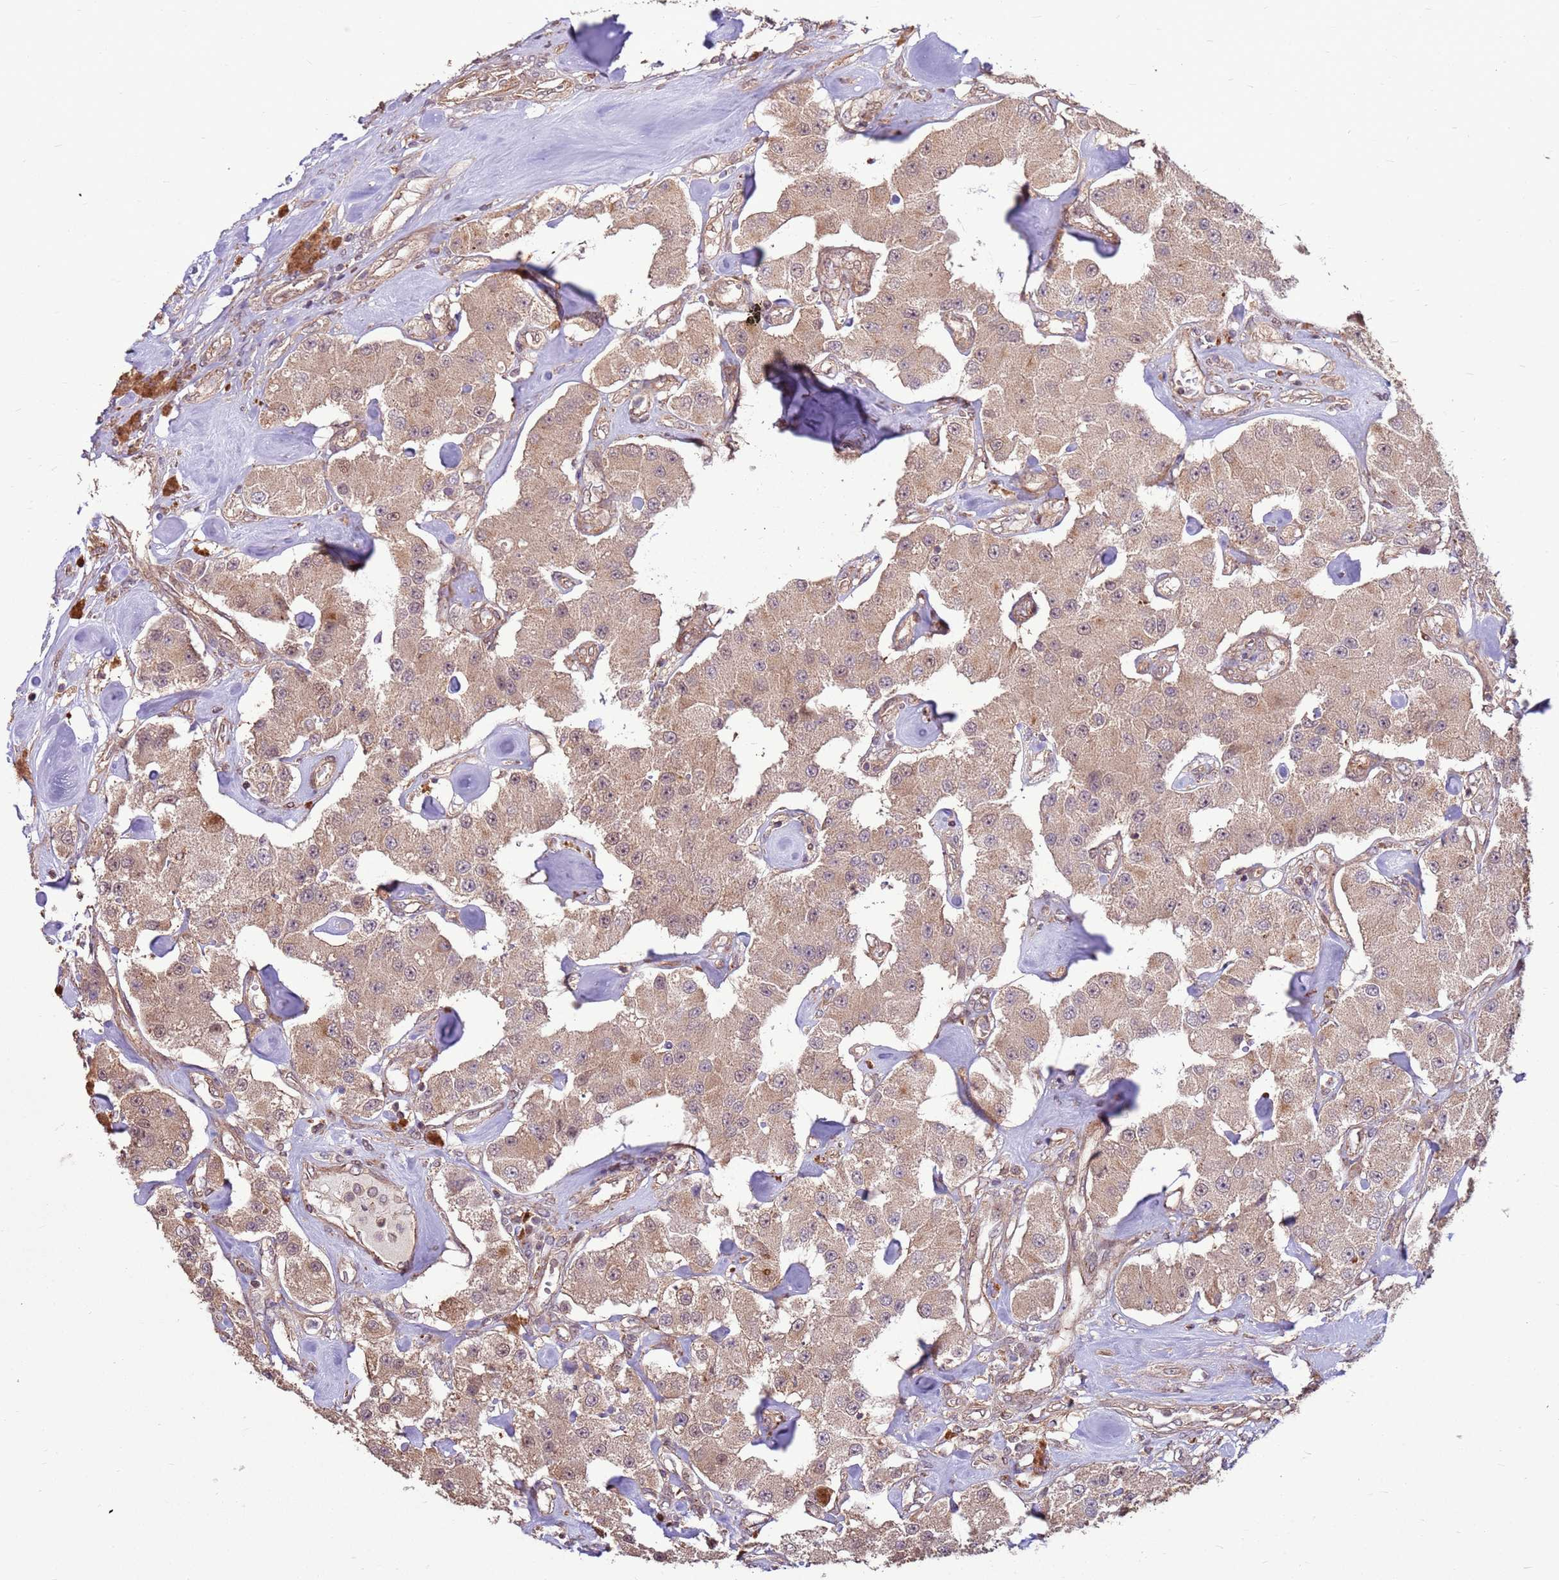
{"staining": {"intensity": "weak", "quantity": "25%-75%", "location": "cytoplasmic/membranous"}, "tissue": "carcinoid", "cell_type": "Tumor cells", "image_type": "cancer", "snomed": [{"axis": "morphology", "description": "Carcinoid, malignant, NOS"}, {"axis": "topography", "description": "Pancreas"}], "caption": "DAB (3,3'-diaminobenzidine) immunohistochemical staining of human carcinoid reveals weak cytoplasmic/membranous protein expression in about 25%-75% of tumor cells.", "gene": "CCDC112", "patient": {"sex": "male", "age": 41}}